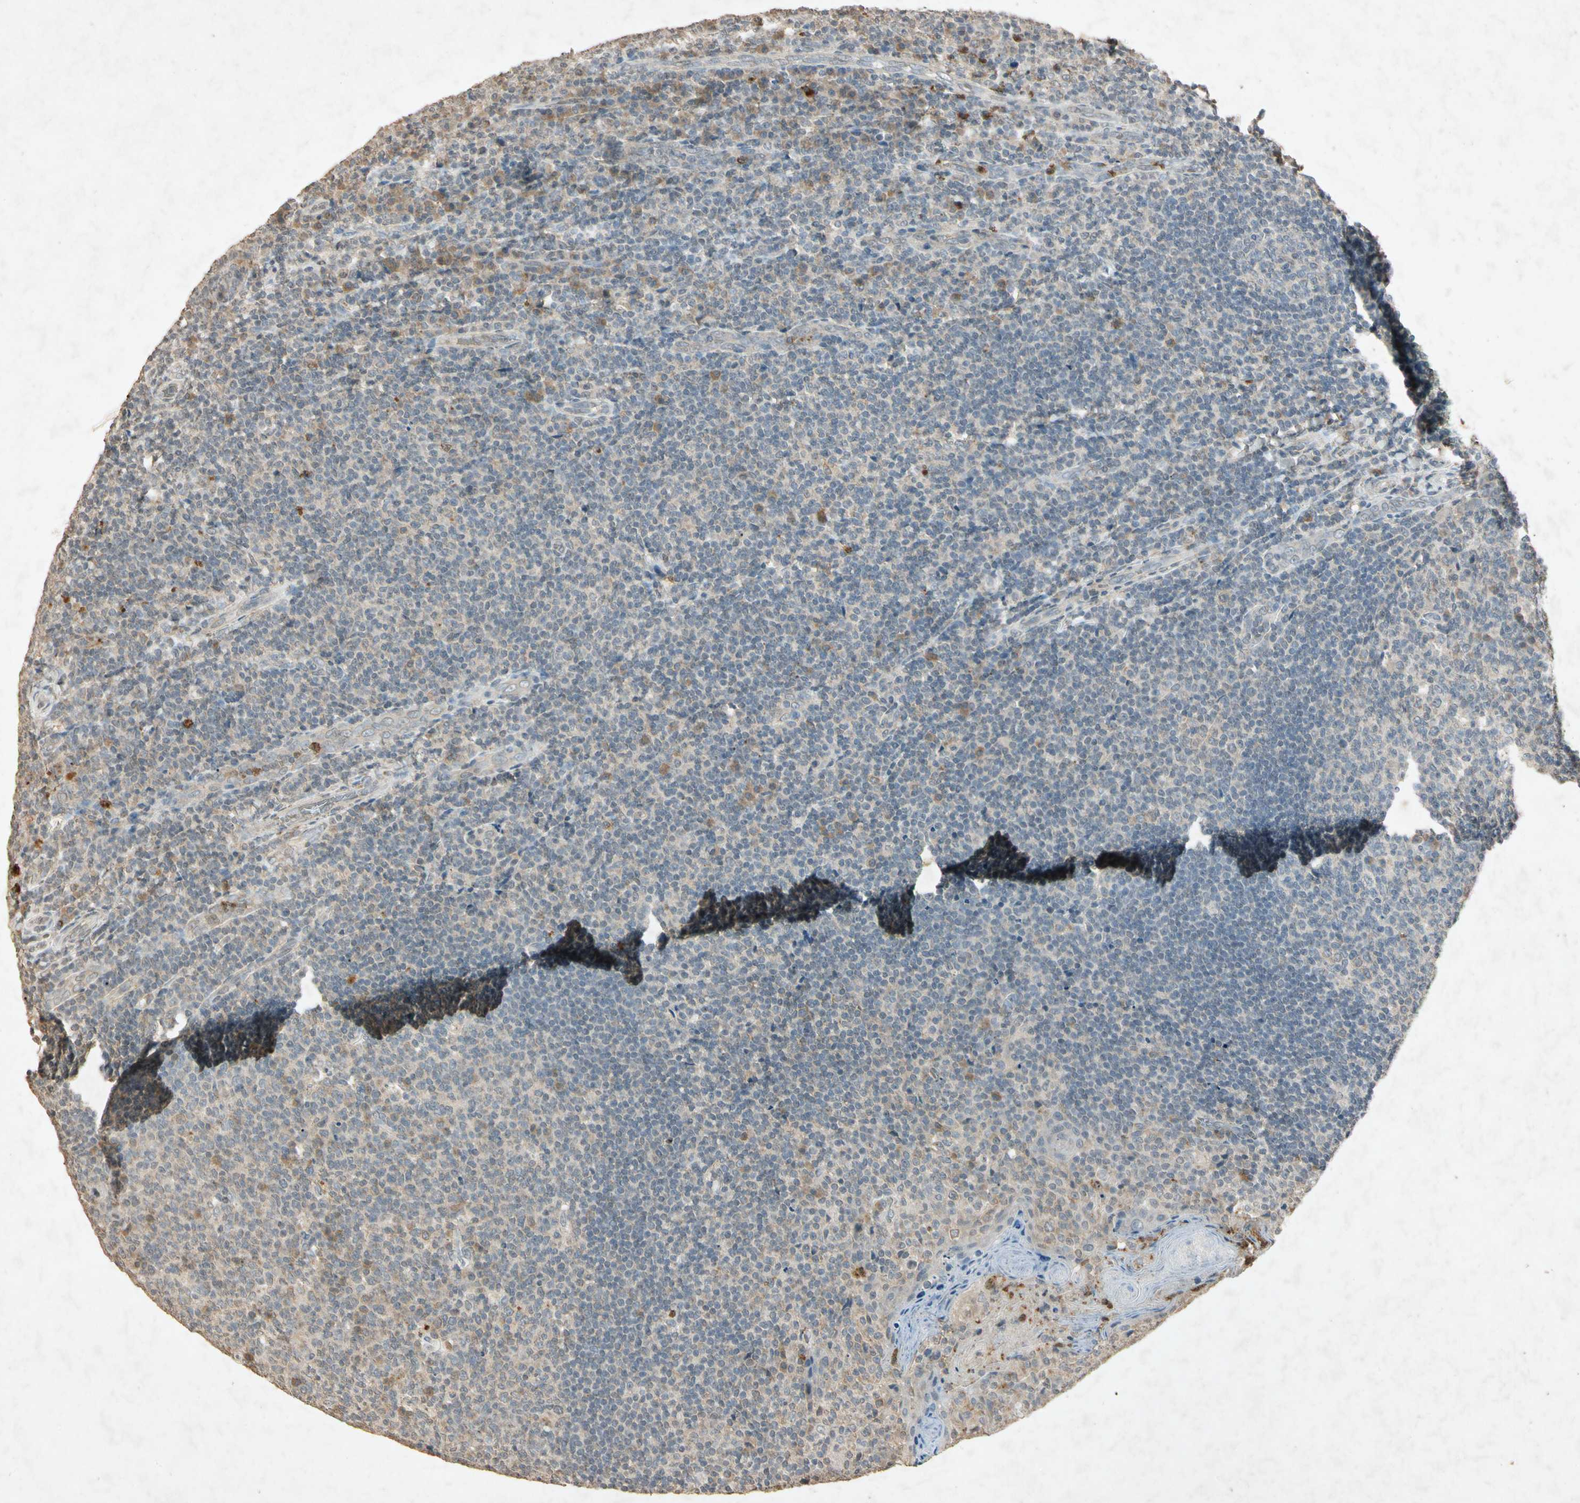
{"staining": {"intensity": "weak", "quantity": ">75%", "location": "cytoplasmic/membranous"}, "tissue": "tonsil", "cell_type": "Germinal center cells", "image_type": "normal", "snomed": [{"axis": "morphology", "description": "Normal tissue, NOS"}, {"axis": "topography", "description": "Tonsil"}], "caption": "Immunohistochemistry (IHC) image of benign human tonsil stained for a protein (brown), which shows low levels of weak cytoplasmic/membranous staining in about >75% of germinal center cells.", "gene": "MSRB1", "patient": {"sex": "male", "age": 17}}